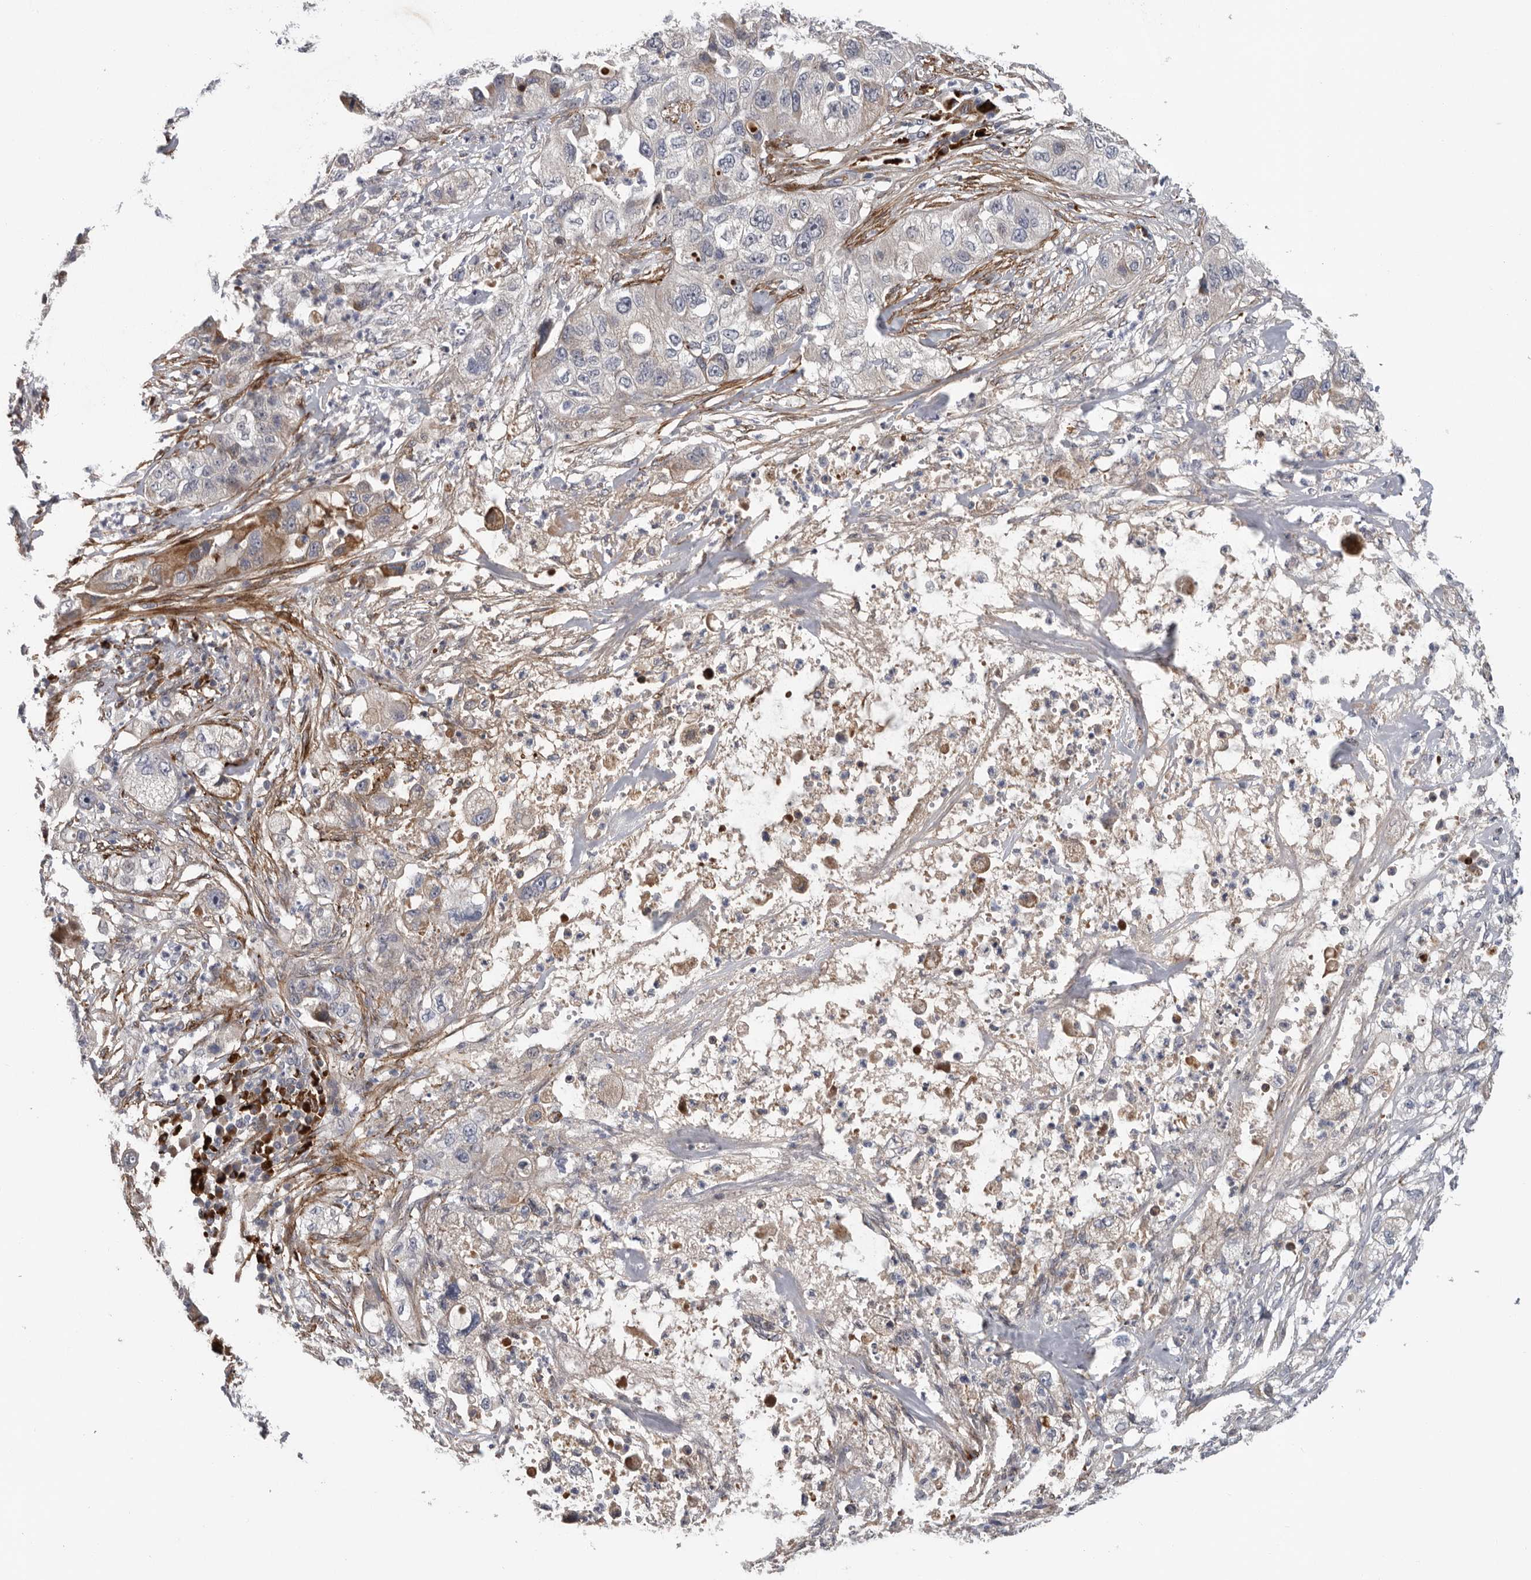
{"staining": {"intensity": "moderate", "quantity": "<25%", "location": "cytoplasmic/membranous"}, "tissue": "pancreatic cancer", "cell_type": "Tumor cells", "image_type": "cancer", "snomed": [{"axis": "morphology", "description": "Adenocarcinoma, NOS"}, {"axis": "topography", "description": "Pancreas"}], "caption": "Moderate cytoplasmic/membranous staining for a protein is seen in about <25% of tumor cells of adenocarcinoma (pancreatic) using immunohistochemistry.", "gene": "ATXN3L", "patient": {"sex": "female", "age": 78}}